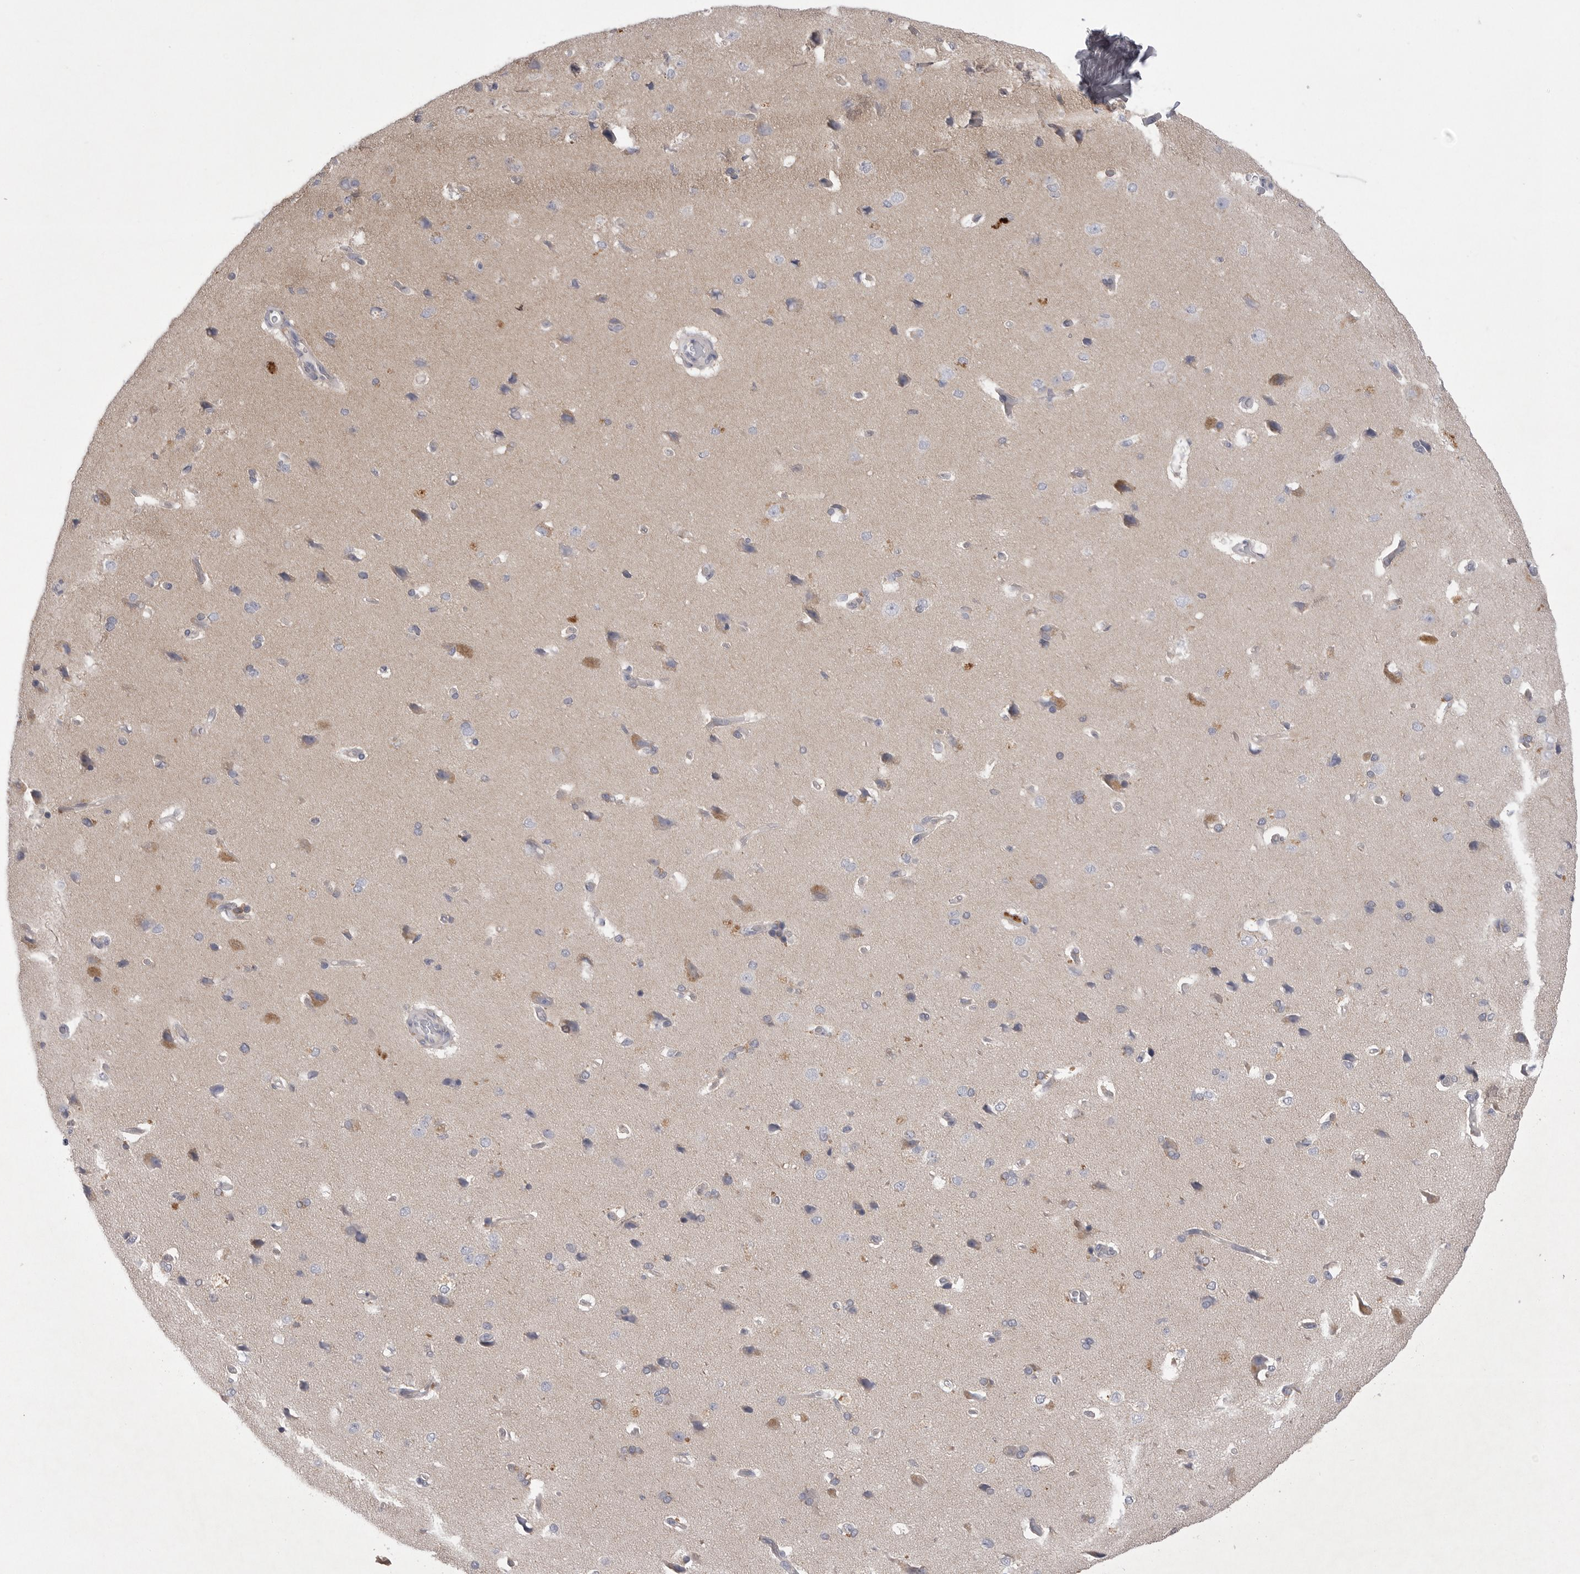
{"staining": {"intensity": "weak", "quantity": ">75%", "location": "cytoplasmic/membranous"}, "tissue": "cerebral cortex", "cell_type": "Endothelial cells", "image_type": "normal", "snomed": [{"axis": "morphology", "description": "Normal tissue, NOS"}, {"axis": "topography", "description": "Cerebral cortex"}], "caption": "Cerebral cortex was stained to show a protein in brown. There is low levels of weak cytoplasmic/membranous positivity in about >75% of endothelial cells. (DAB IHC with brightfield microscopy, high magnification).", "gene": "VAC14", "patient": {"sex": "male", "age": 62}}